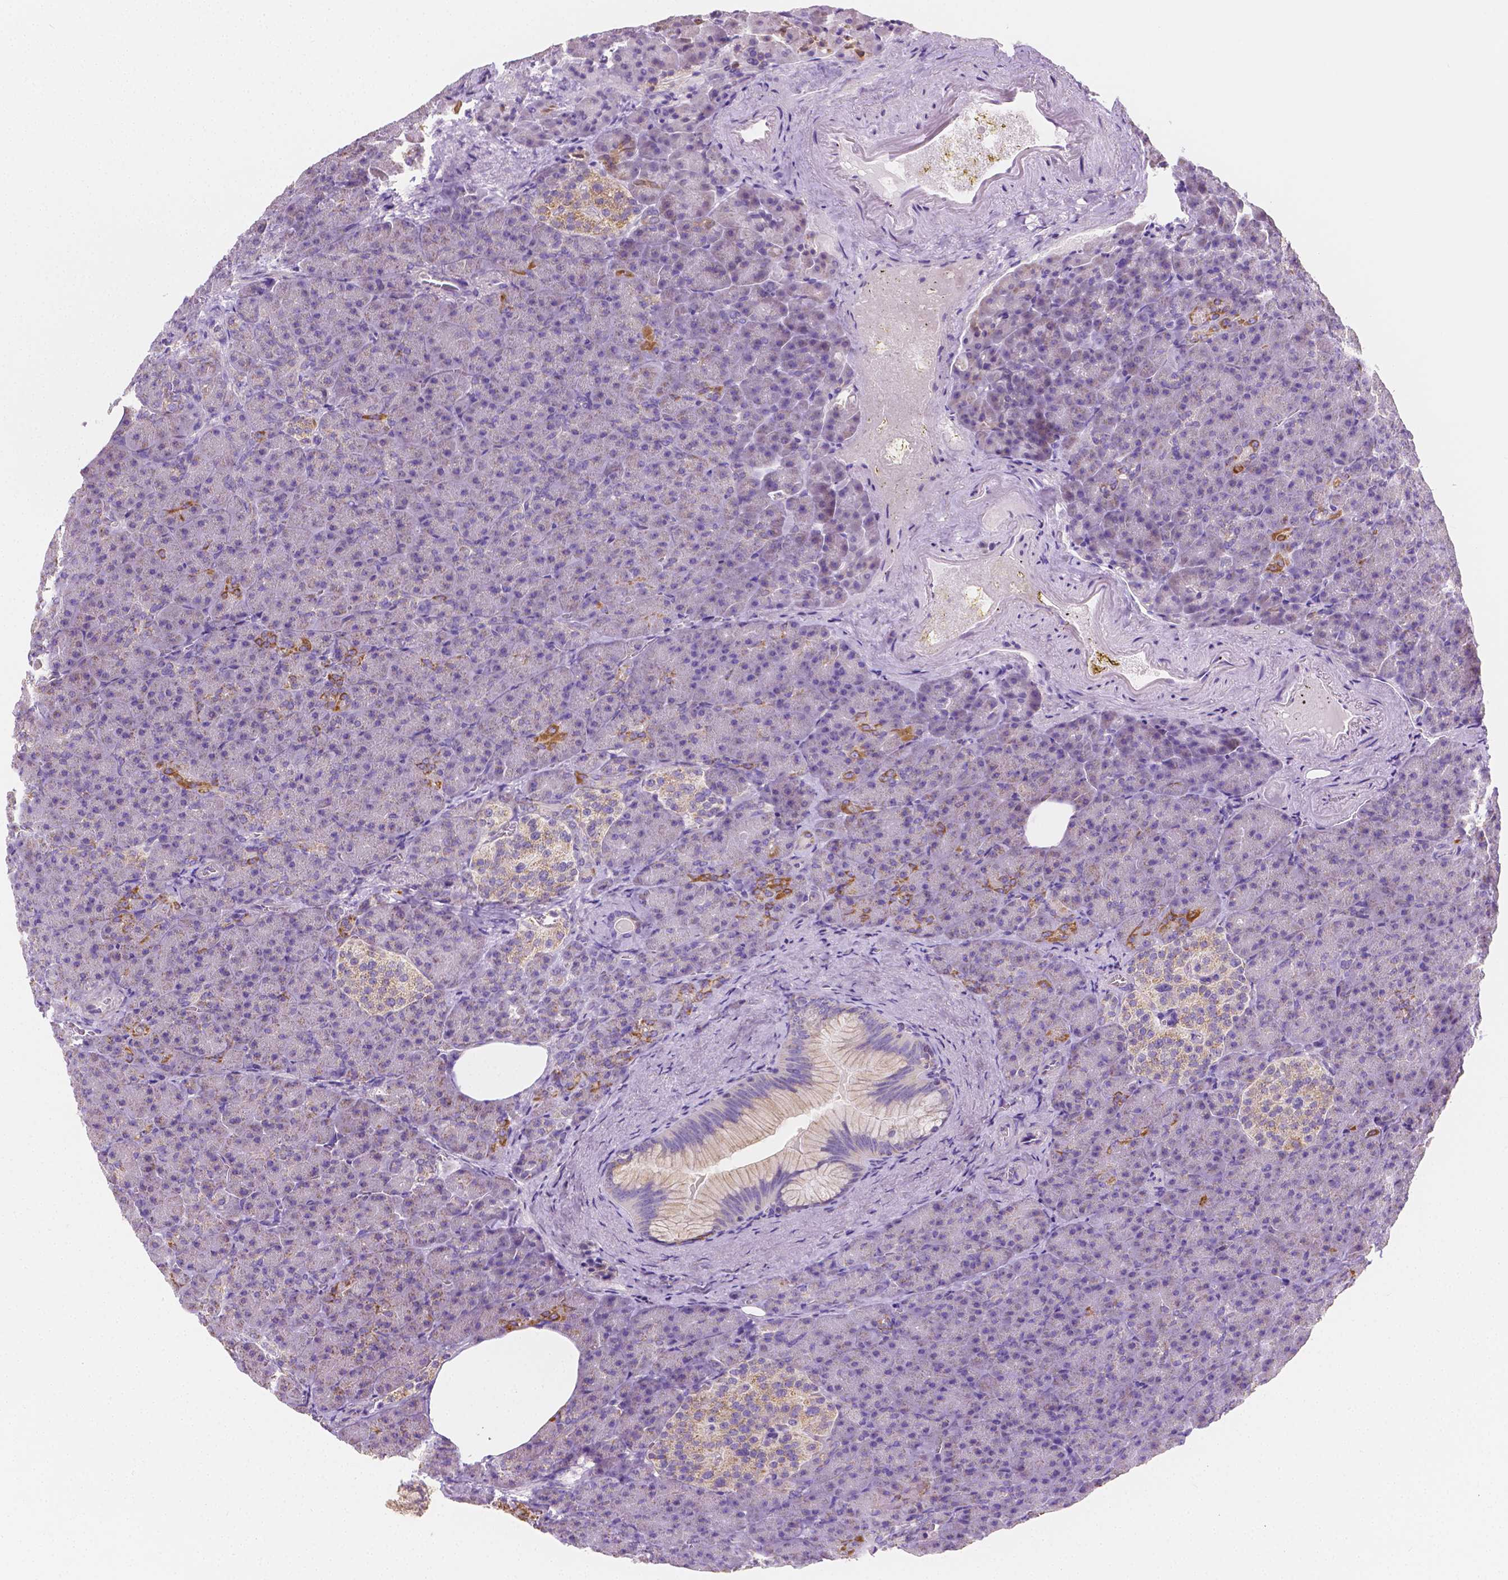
{"staining": {"intensity": "moderate", "quantity": "<25%", "location": "cytoplasmic/membranous"}, "tissue": "pancreas", "cell_type": "Exocrine glandular cells", "image_type": "normal", "snomed": [{"axis": "morphology", "description": "Normal tissue, NOS"}, {"axis": "topography", "description": "Pancreas"}], "caption": "IHC micrograph of benign human pancreas stained for a protein (brown), which exhibits low levels of moderate cytoplasmic/membranous expression in approximately <25% of exocrine glandular cells.", "gene": "SGTB", "patient": {"sex": "female", "age": 74}}